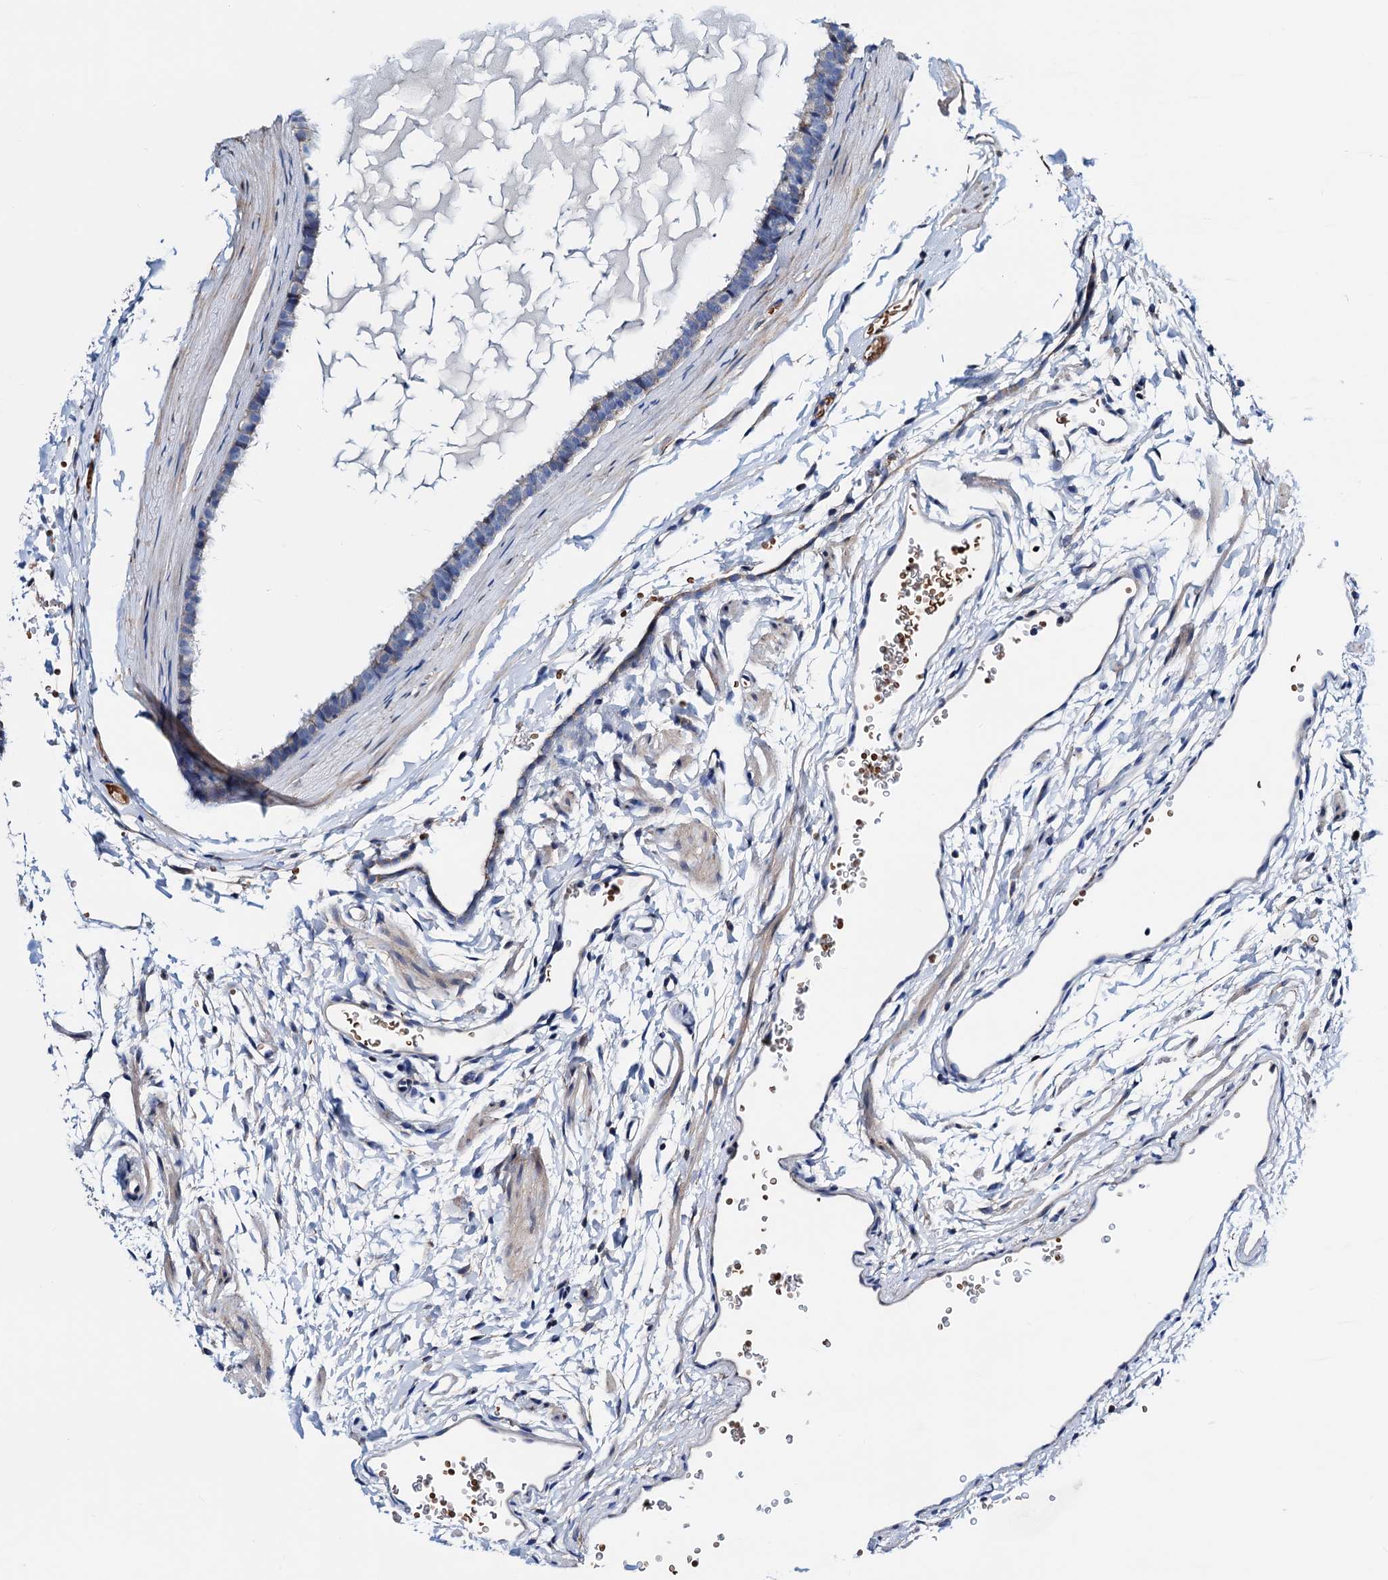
{"staining": {"intensity": "moderate", "quantity": "<25%", "location": "cytoplasmic/membranous"}, "tissue": "fallopian tube", "cell_type": "Glandular cells", "image_type": "normal", "snomed": [{"axis": "morphology", "description": "Normal tissue, NOS"}, {"axis": "topography", "description": "Fallopian tube"}], "caption": "IHC of normal human fallopian tube reveals low levels of moderate cytoplasmic/membranous staining in about <25% of glandular cells.", "gene": "GCOM1", "patient": {"sex": "female", "age": 35}}